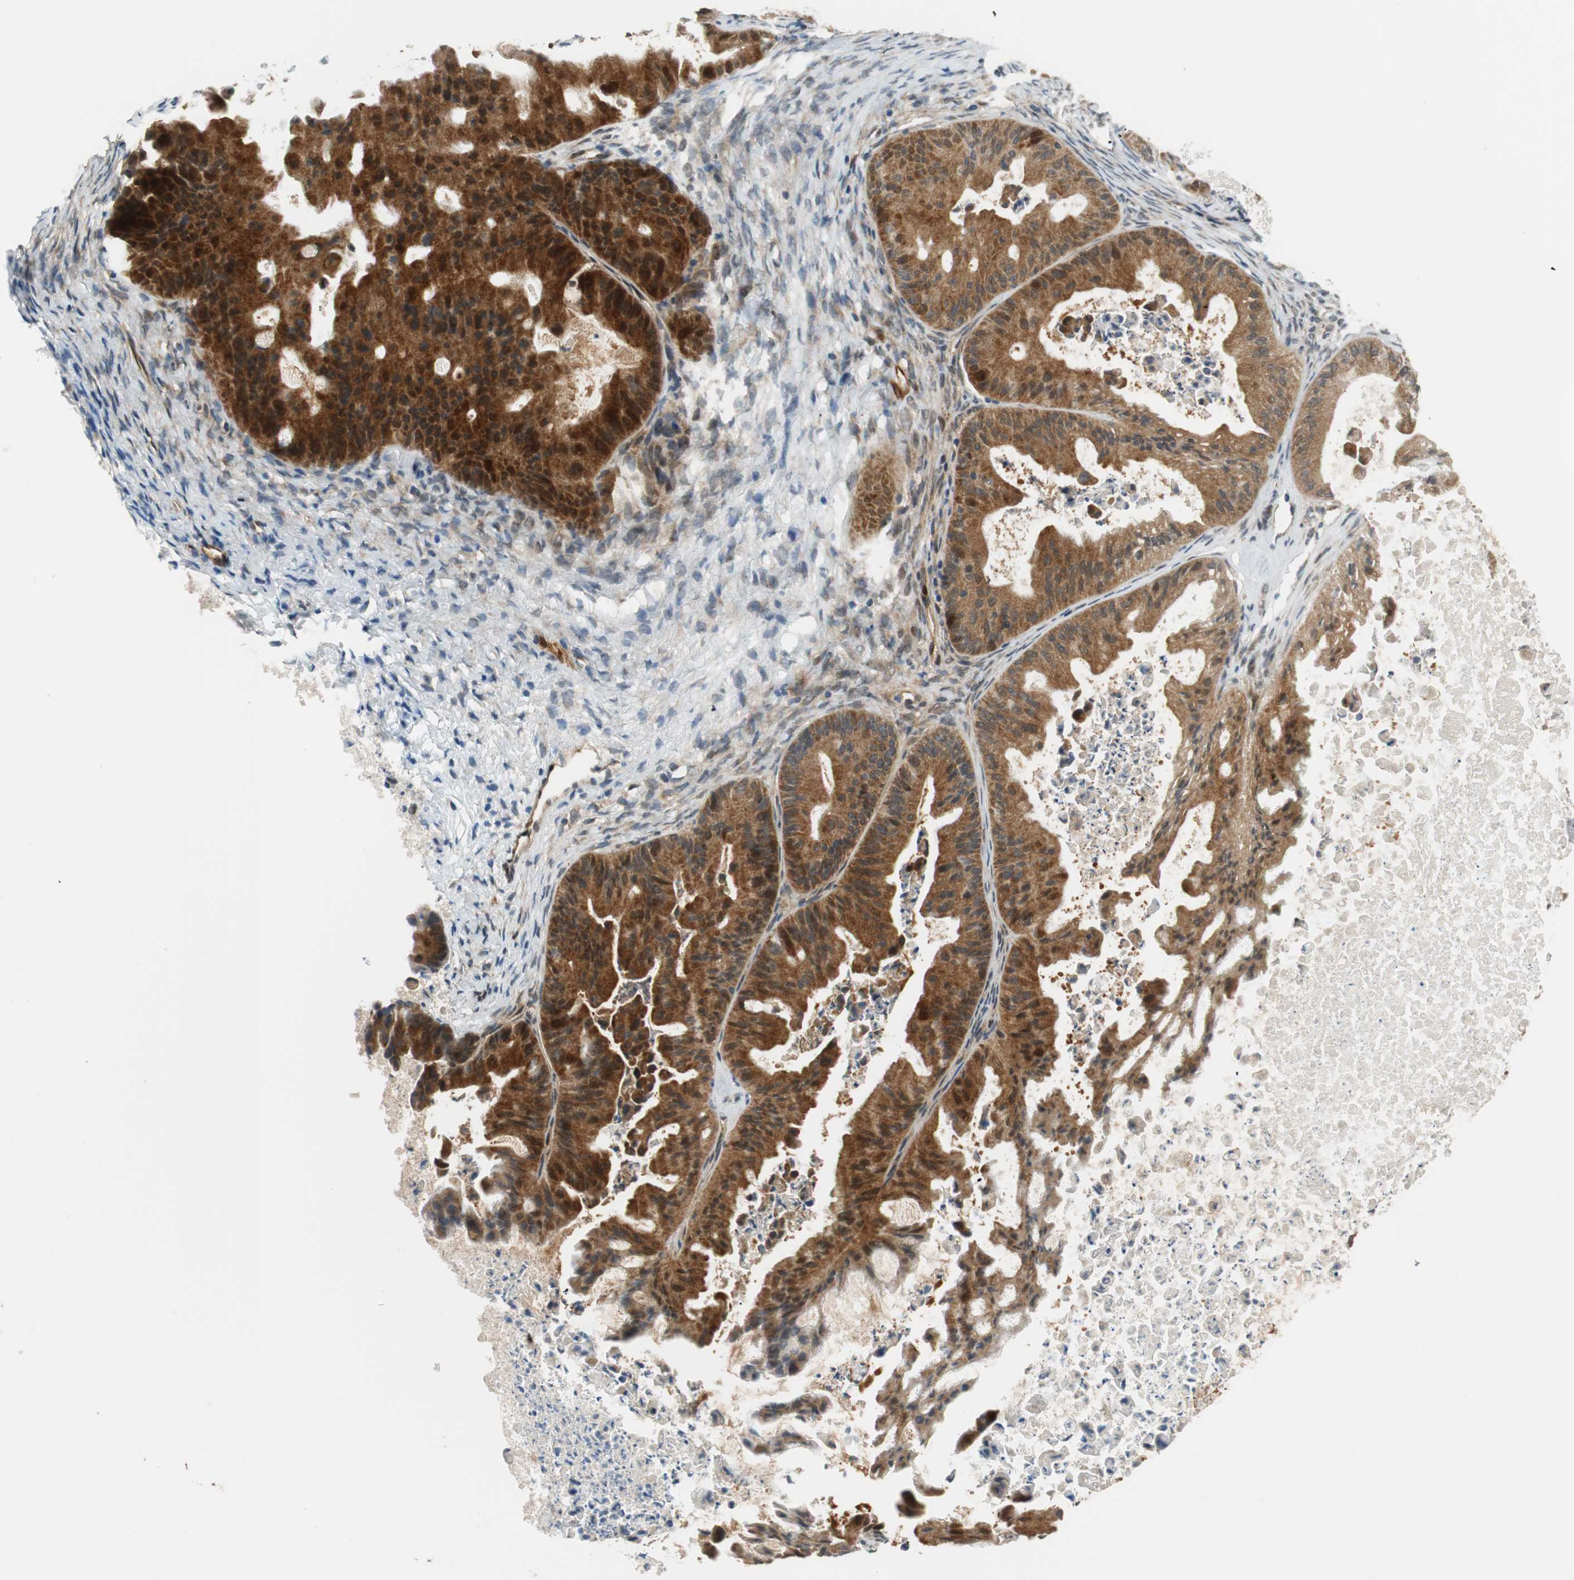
{"staining": {"intensity": "strong", "quantity": ">75%", "location": "cytoplasmic/membranous"}, "tissue": "ovarian cancer", "cell_type": "Tumor cells", "image_type": "cancer", "snomed": [{"axis": "morphology", "description": "Cystadenocarcinoma, mucinous, NOS"}, {"axis": "topography", "description": "Ovary"}], "caption": "DAB (3,3'-diaminobenzidine) immunohistochemical staining of mucinous cystadenocarcinoma (ovarian) demonstrates strong cytoplasmic/membranous protein positivity in approximately >75% of tumor cells.", "gene": "PARP14", "patient": {"sex": "female", "age": 37}}